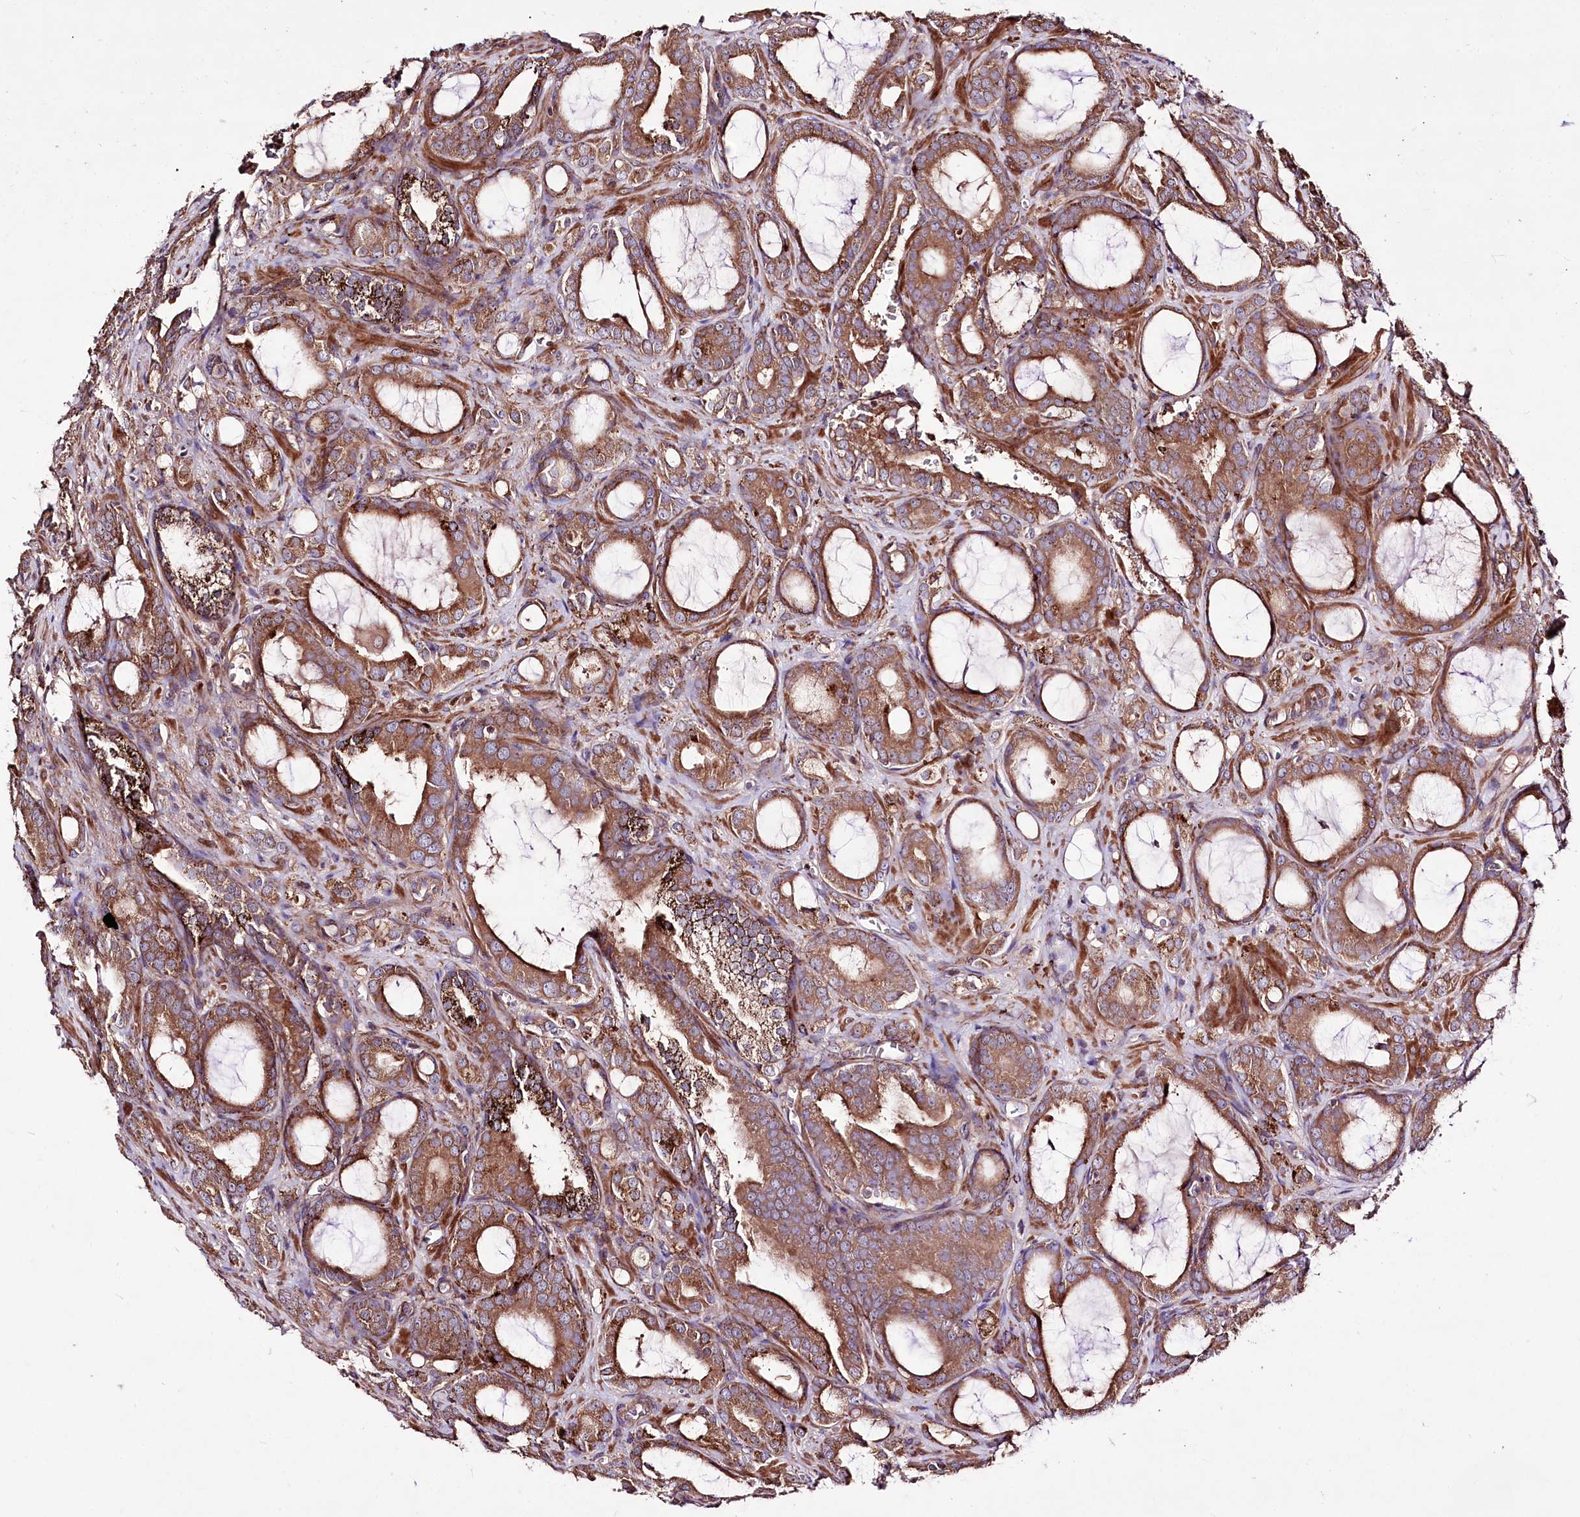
{"staining": {"intensity": "moderate", "quantity": ">75%", "location": "cytoplasmic/membranous"}, "tissue": "prostate cancer", "cell_type": "Tumor cells", "image_type": "cancer", "snomed": [{"axis": "morphology", "description": "Adenocarcinoma, High grade"}, {"axis": "topography", "description": "Prostate"}], "caption": "IHC of human prostate adenocarcinoma (high-grade) reveals medium levels of moderate cytoplasmic/membranous expression in approximately >75% of tumor cells. (DAB (3,3'-diaminobenzidine) = brown stain, brightfield microscopy at high magnification).", "gene": "WWC1", "patient": {"sex": "male", "age": 72}}